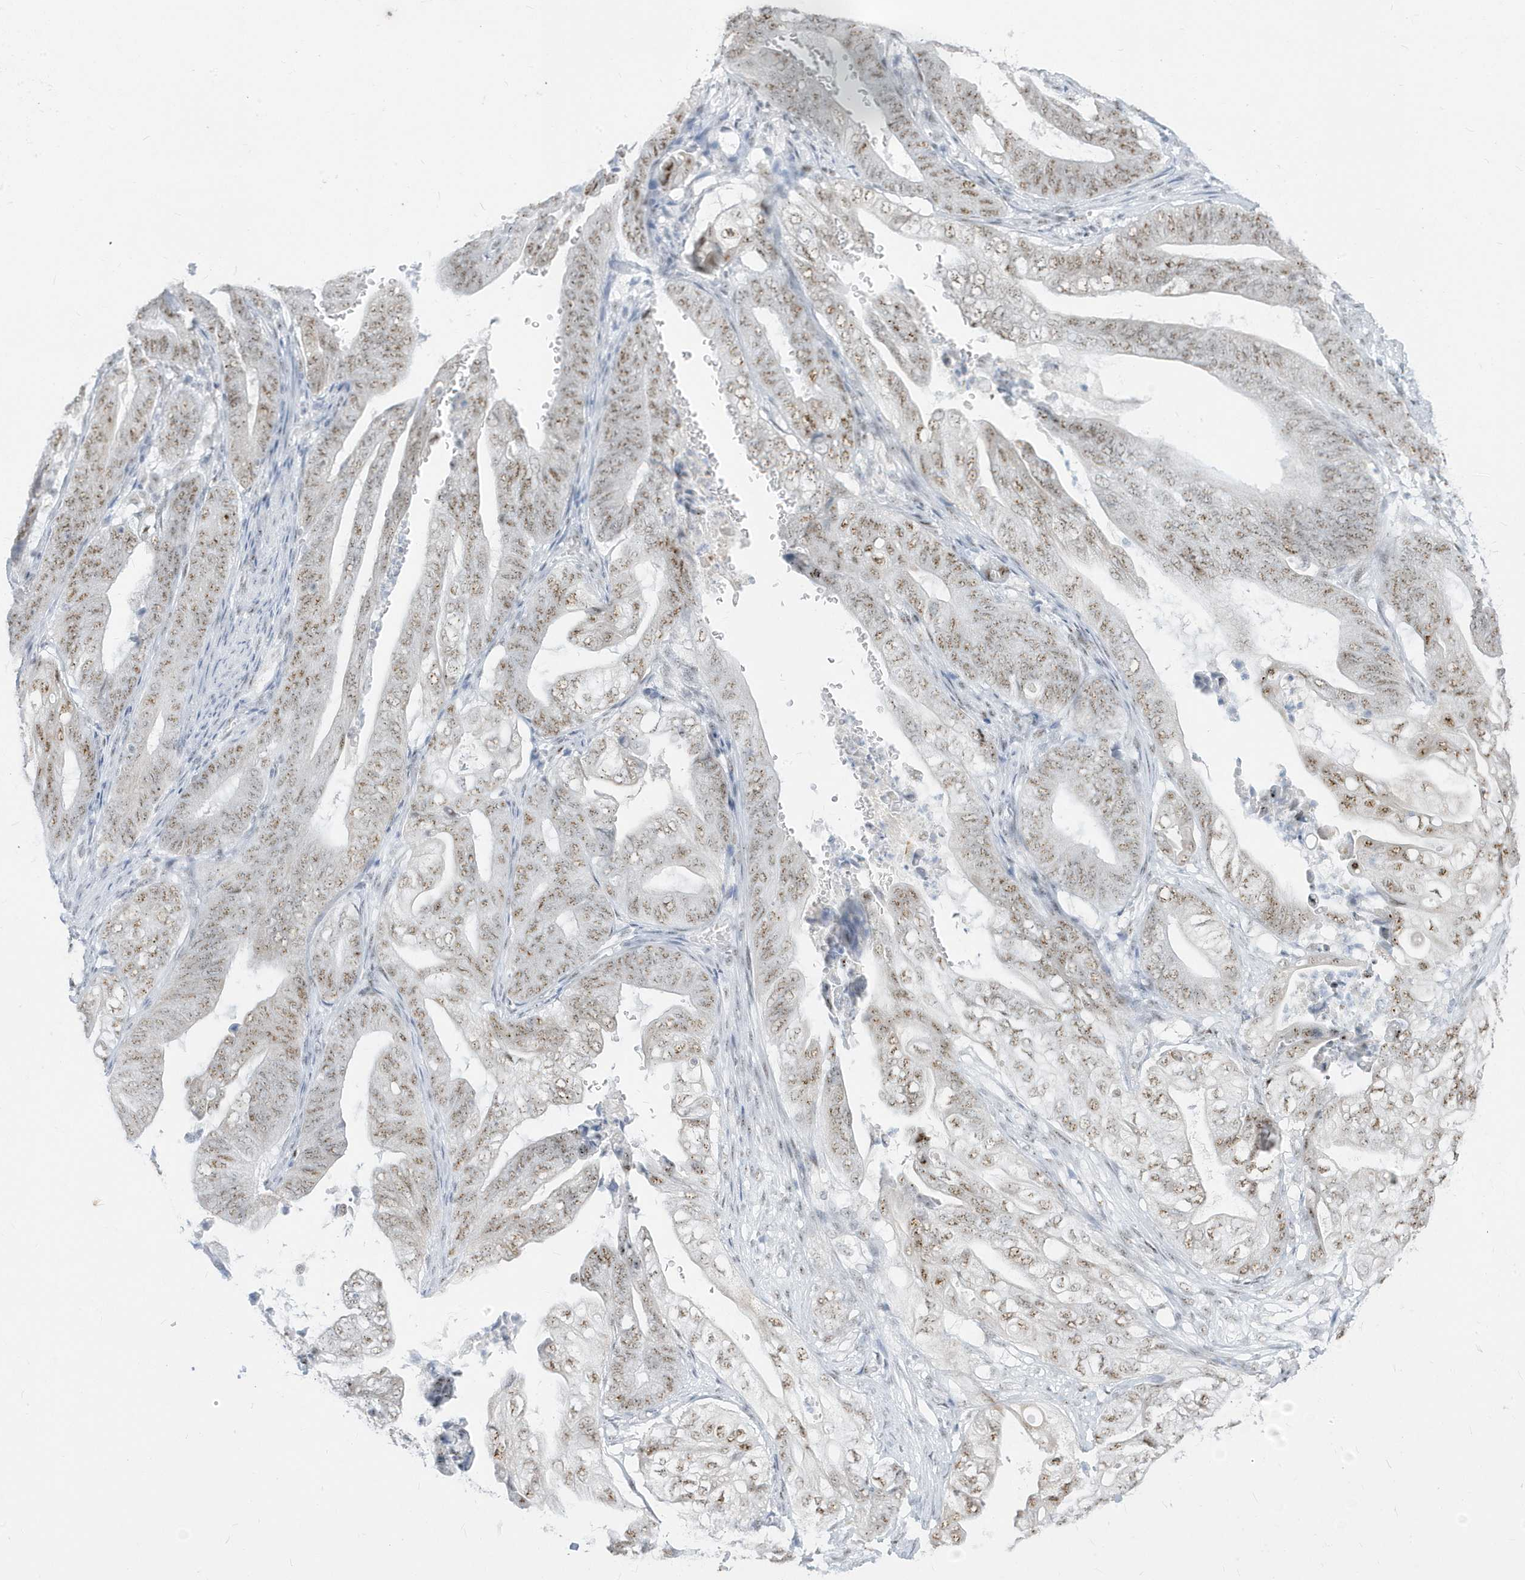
{"staining": {"intensity": "moderate", "quantity": ">75%", "location": "nuclear"}, "tissue": "stomach cancer", "cell_type": "Tumor cells", "image_type": "cancer", "snomed": [{"axis": "morphology", "description": "Adenocarcinoma, NOS"}, {"axis": "topography", "description": "Stomach"}], "caption": "Protein staining of stomach cancer tissue demonstrates moderate nuclear staining in approximately >75% of tumor cells. (IHC, brightfield microscopy, high magnification).", "gene": "PLEKHN1", "patient": {"sex": "female", "age": 73}}